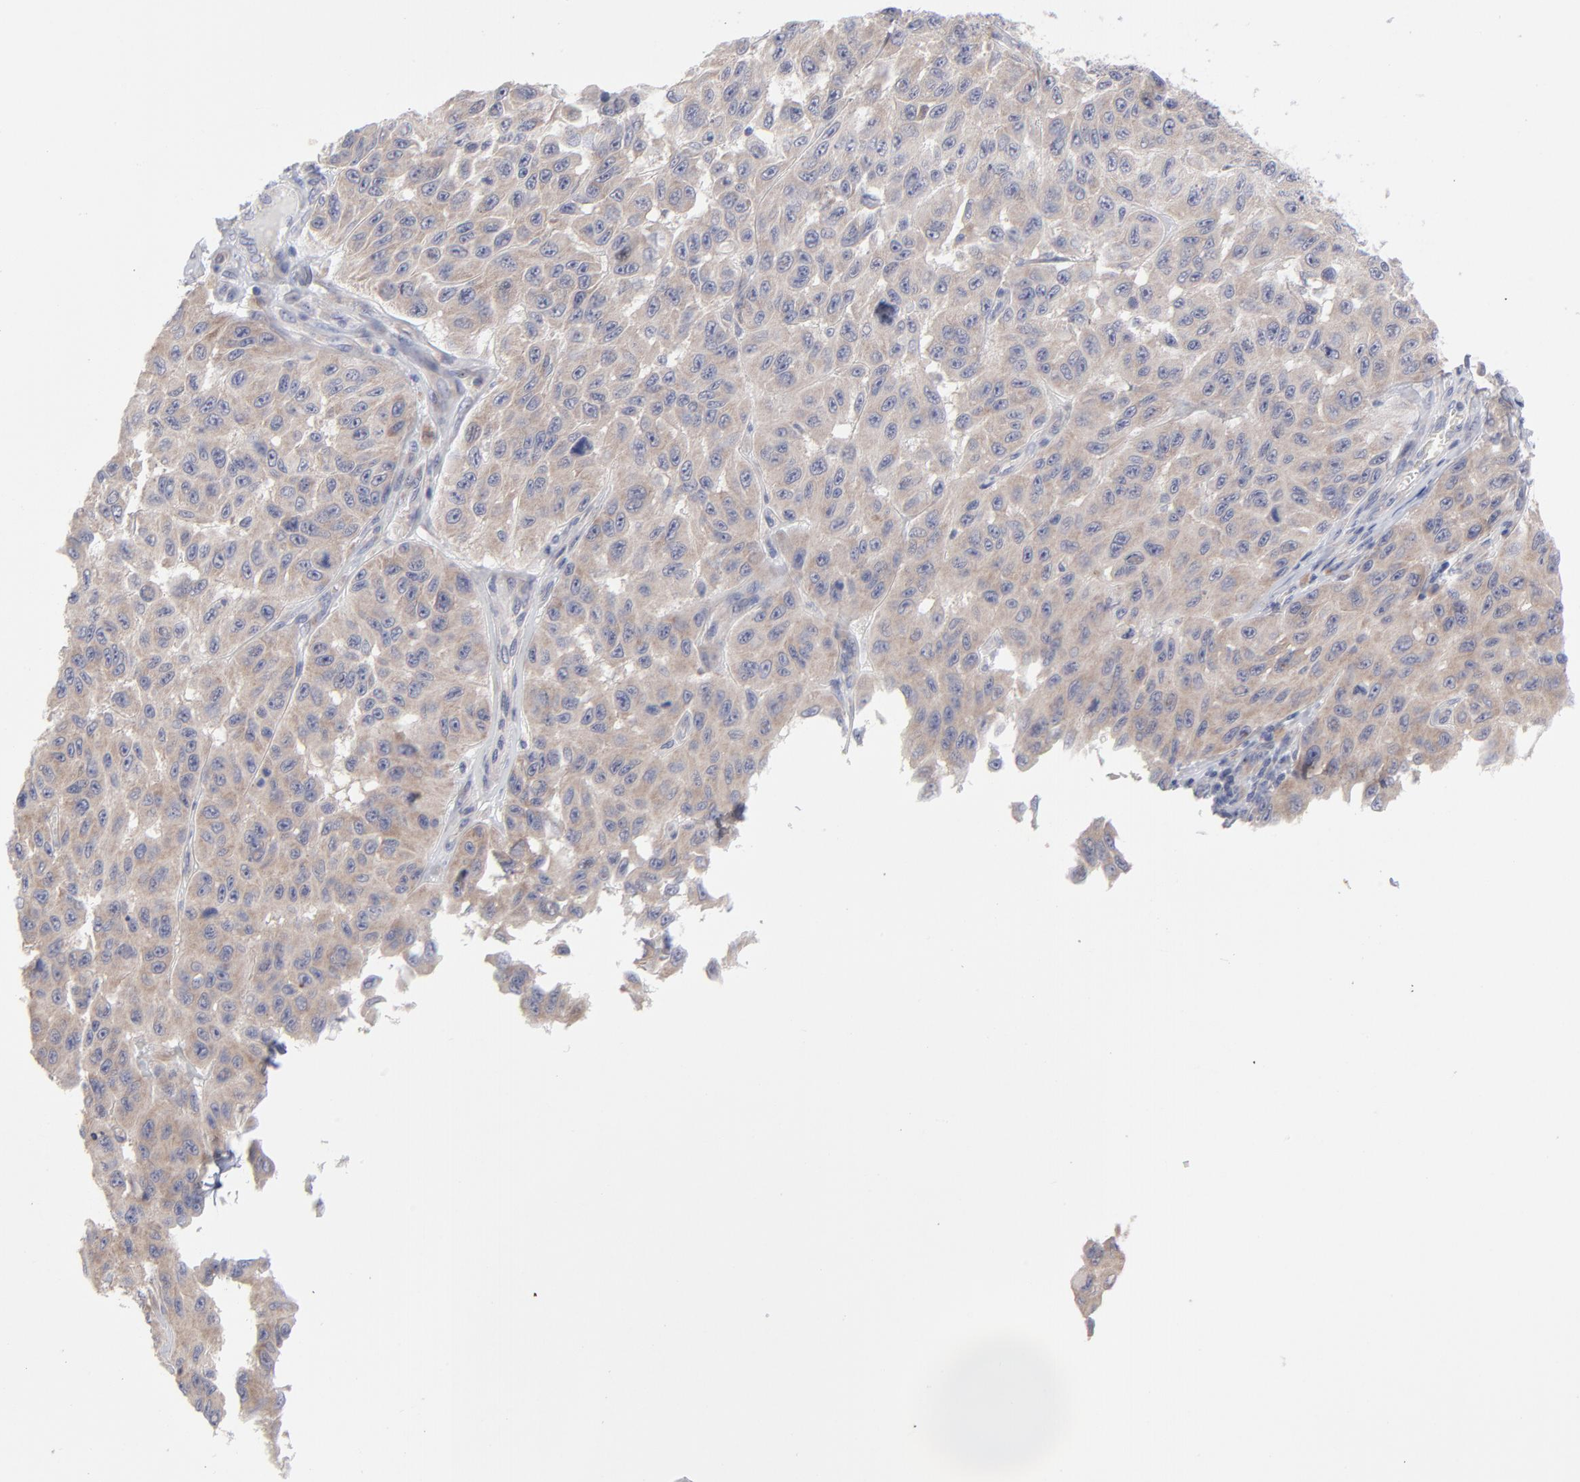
{"staining": {"intensity": "weak", "quantity": ">75%", "location": "cytoplasmic/membranous"}, "tissue": "melanoma", "cell_type": "Tumor cells", "image_type": "cancer", "snomed": [{"axis": "morphology", "description": "Malignant melanoma, NOS"}, {"axis": "topography", "description": "Skin"}], "caption": "Weak cytoplasmic/membranous positivity for a protein is present in about >75% of tumor cells of melanoma using immunohistochemistry.", "gene": "RPS24", "patient": {"sex": "male", "age": 30}}